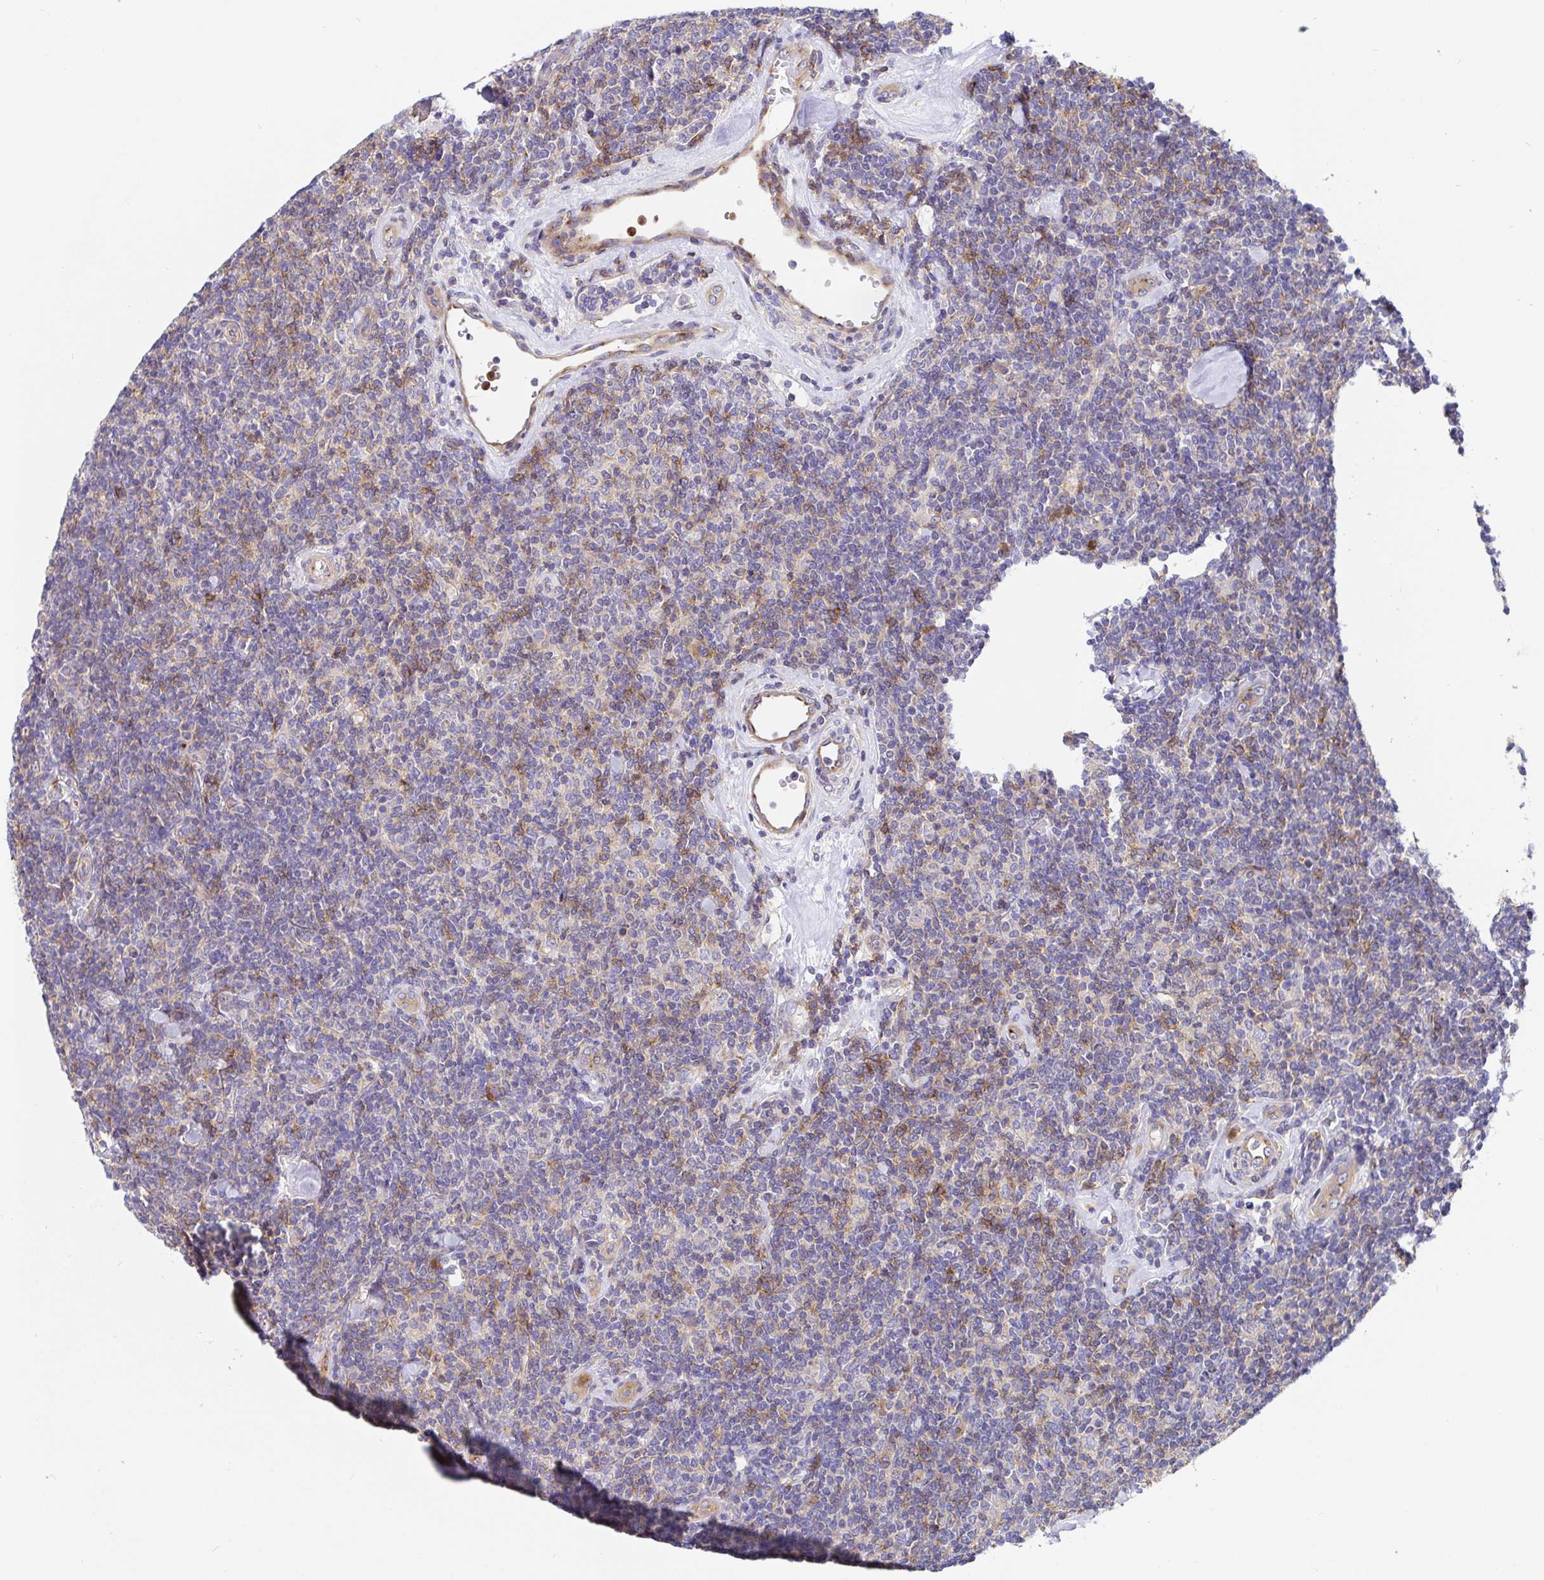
{"staining": {"intensity": "moderate", "quantity": "<25%", "location": "cytoplasmic/membranous"}, "tissue": "lymphoma", "cell_type": "Tumor cells", "image_type": "cancer", "snomed": [{"axis": "morphology", "description": "Malignant lymphoma, non-Hodgkin's type, Low grade"}, {"axis": "topography", "description": "Lymph node"}], "caption": "Immunohistochemistry (IHC) staining of malignant lymphoma, non-Hodgkin's type (low-grade), which demonstrates low levels of moderate cytoplasmic/membranous expression in about <25% of tumor cells indicating moderate cytoplasmic/membranous protein expression. The staining was performed using DAB (3,3'-diaminobenzidine) (brown) for protein detection and nuclei were counterstained in hematoxylin (blue).", "gene": "GOLGA1", "patient": {"sex": "female", "age": 56}}